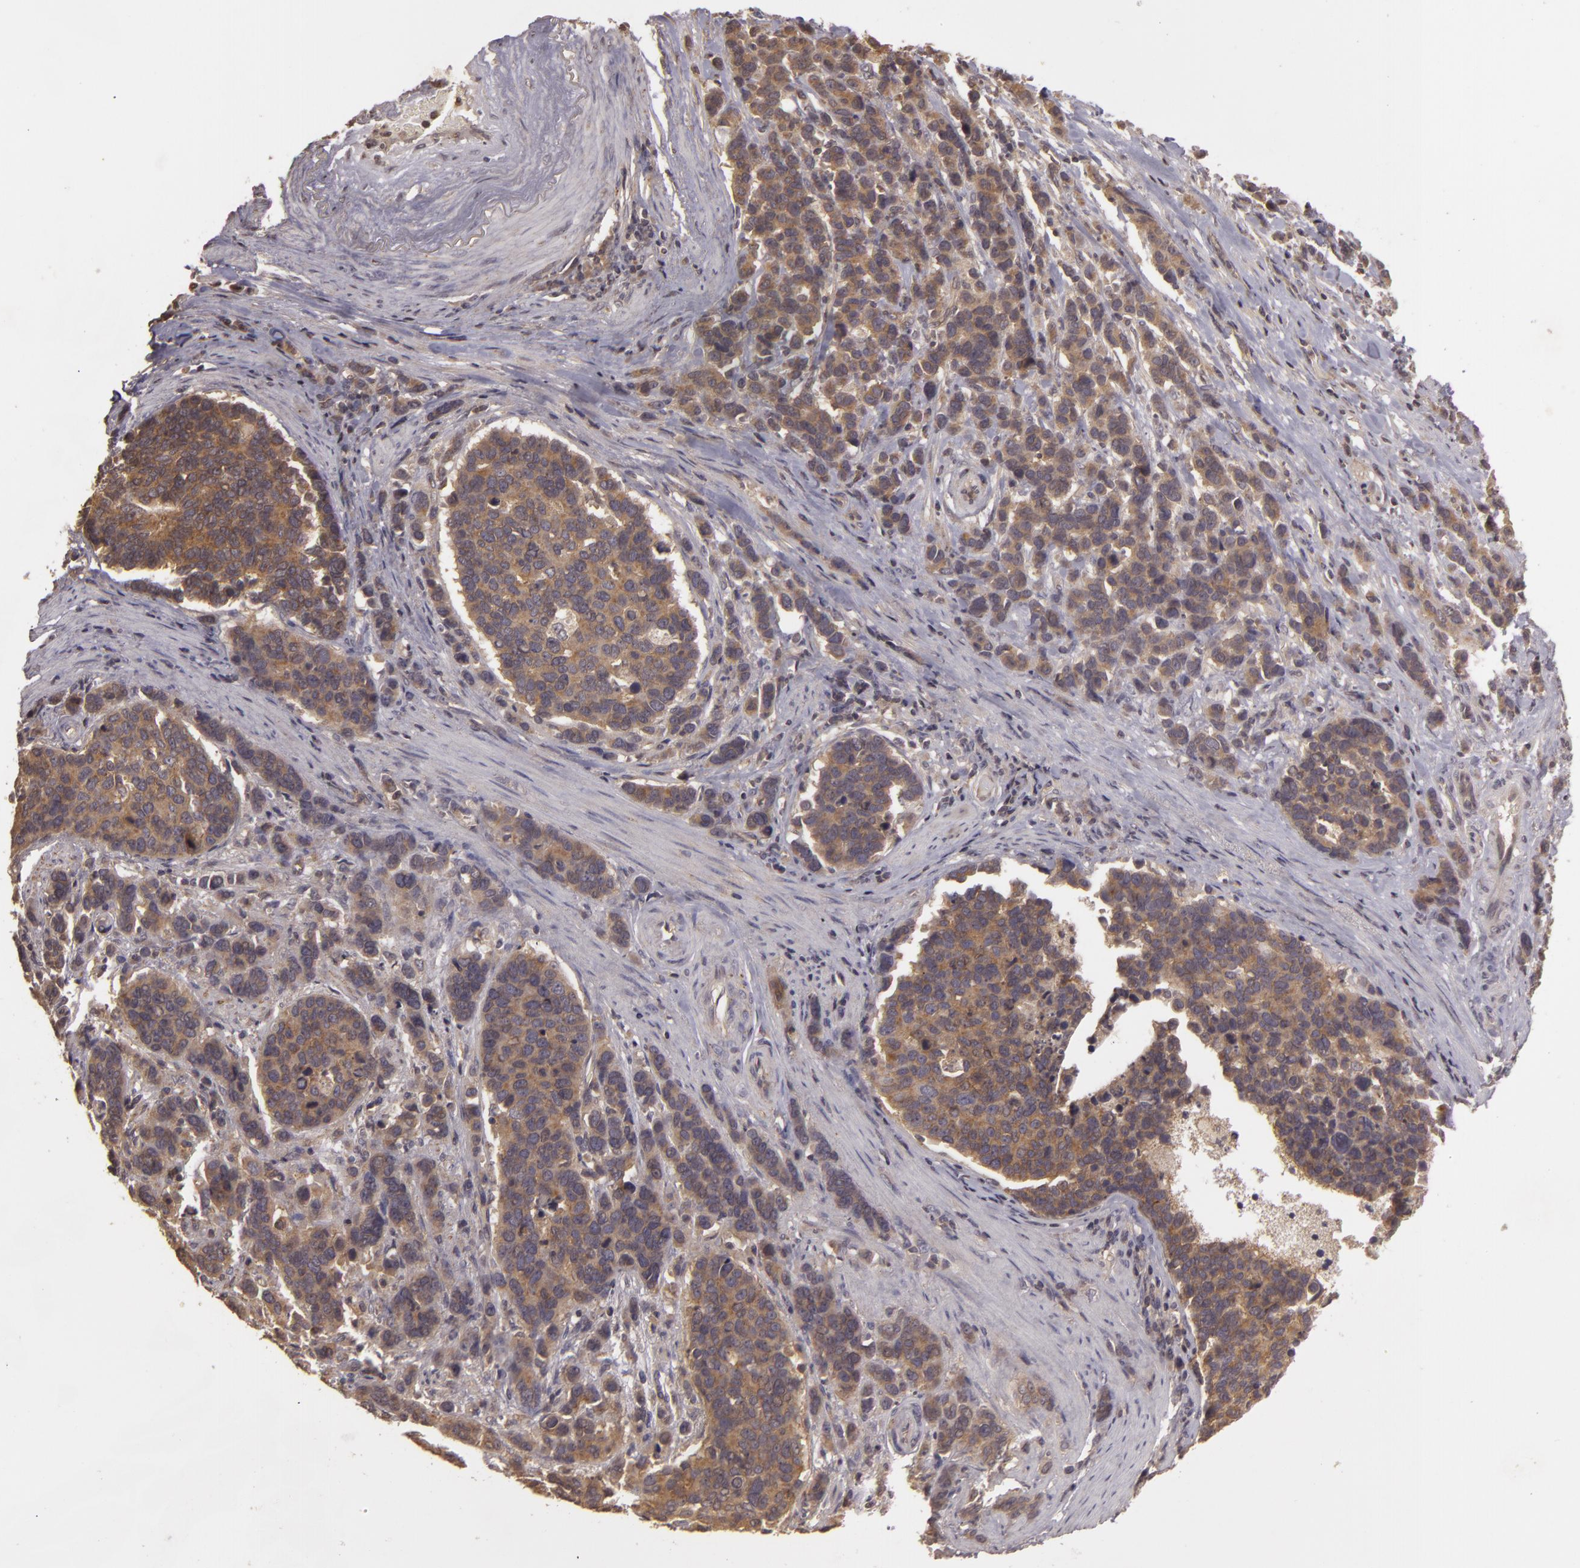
{"staining": {"intensity": "moderate", "quantity": ">75%", "location": "cytoplasmic/membranous"}, "tissue": "stomach cancer", "cell_type": "Tumor cells", "image_type": "cancer", "snomed": [{"axis": "morphology", "description": "Adenocarcinoma, NOS"}, {"axis": "topography", "description": "Stomach, upper"}], "caption": "Stomach cancer (adenocarcinoma) tissue displays moderate cytoplasmic/membranous positivity in about >75% of tumor cells", "gene": "HRAS", "patient": {"sex": "male", "age": 71}}